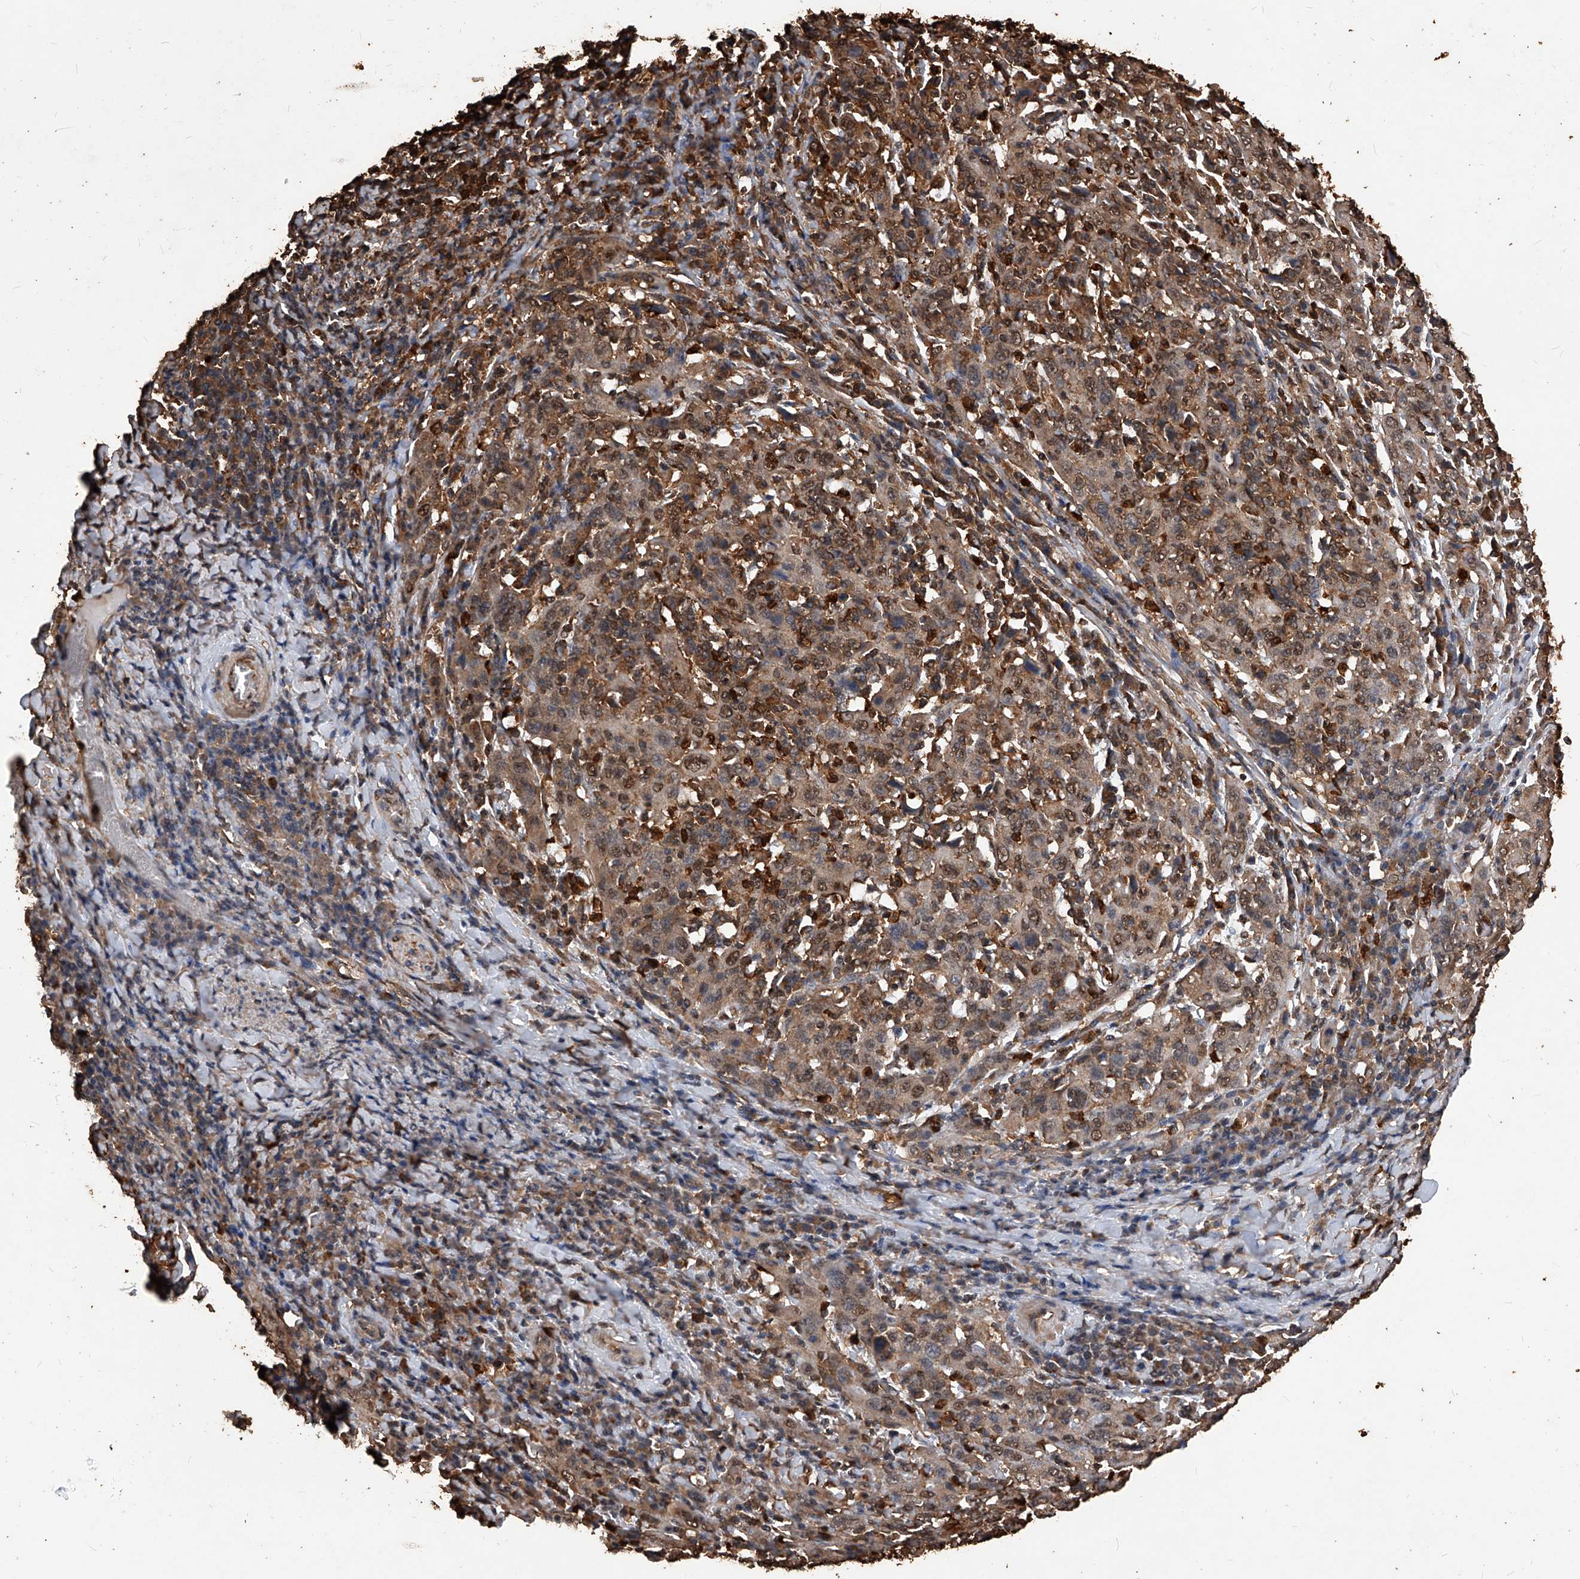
{"staining": {"intensity": "weak", "quantity": ">75%", "location": "cytoplasmic/membranous"}, "tissue": "cervical cancer", "cell_type": "Tumor cells", "image_type": "cancer", "snomed": [{"axis": "morphology", "description": "Squamous cell carcinoma, NOS"}, {"axis": "topography", "description": "Cervix"}], "caption": "The immunohistochemical stain highlights weak cytoplasmic/membranous expression in tumor cells of squamous cell carcinoma (cervical) tissue.", "gene": "UCP2", "patient": {"sex": "female", "age": 46}}